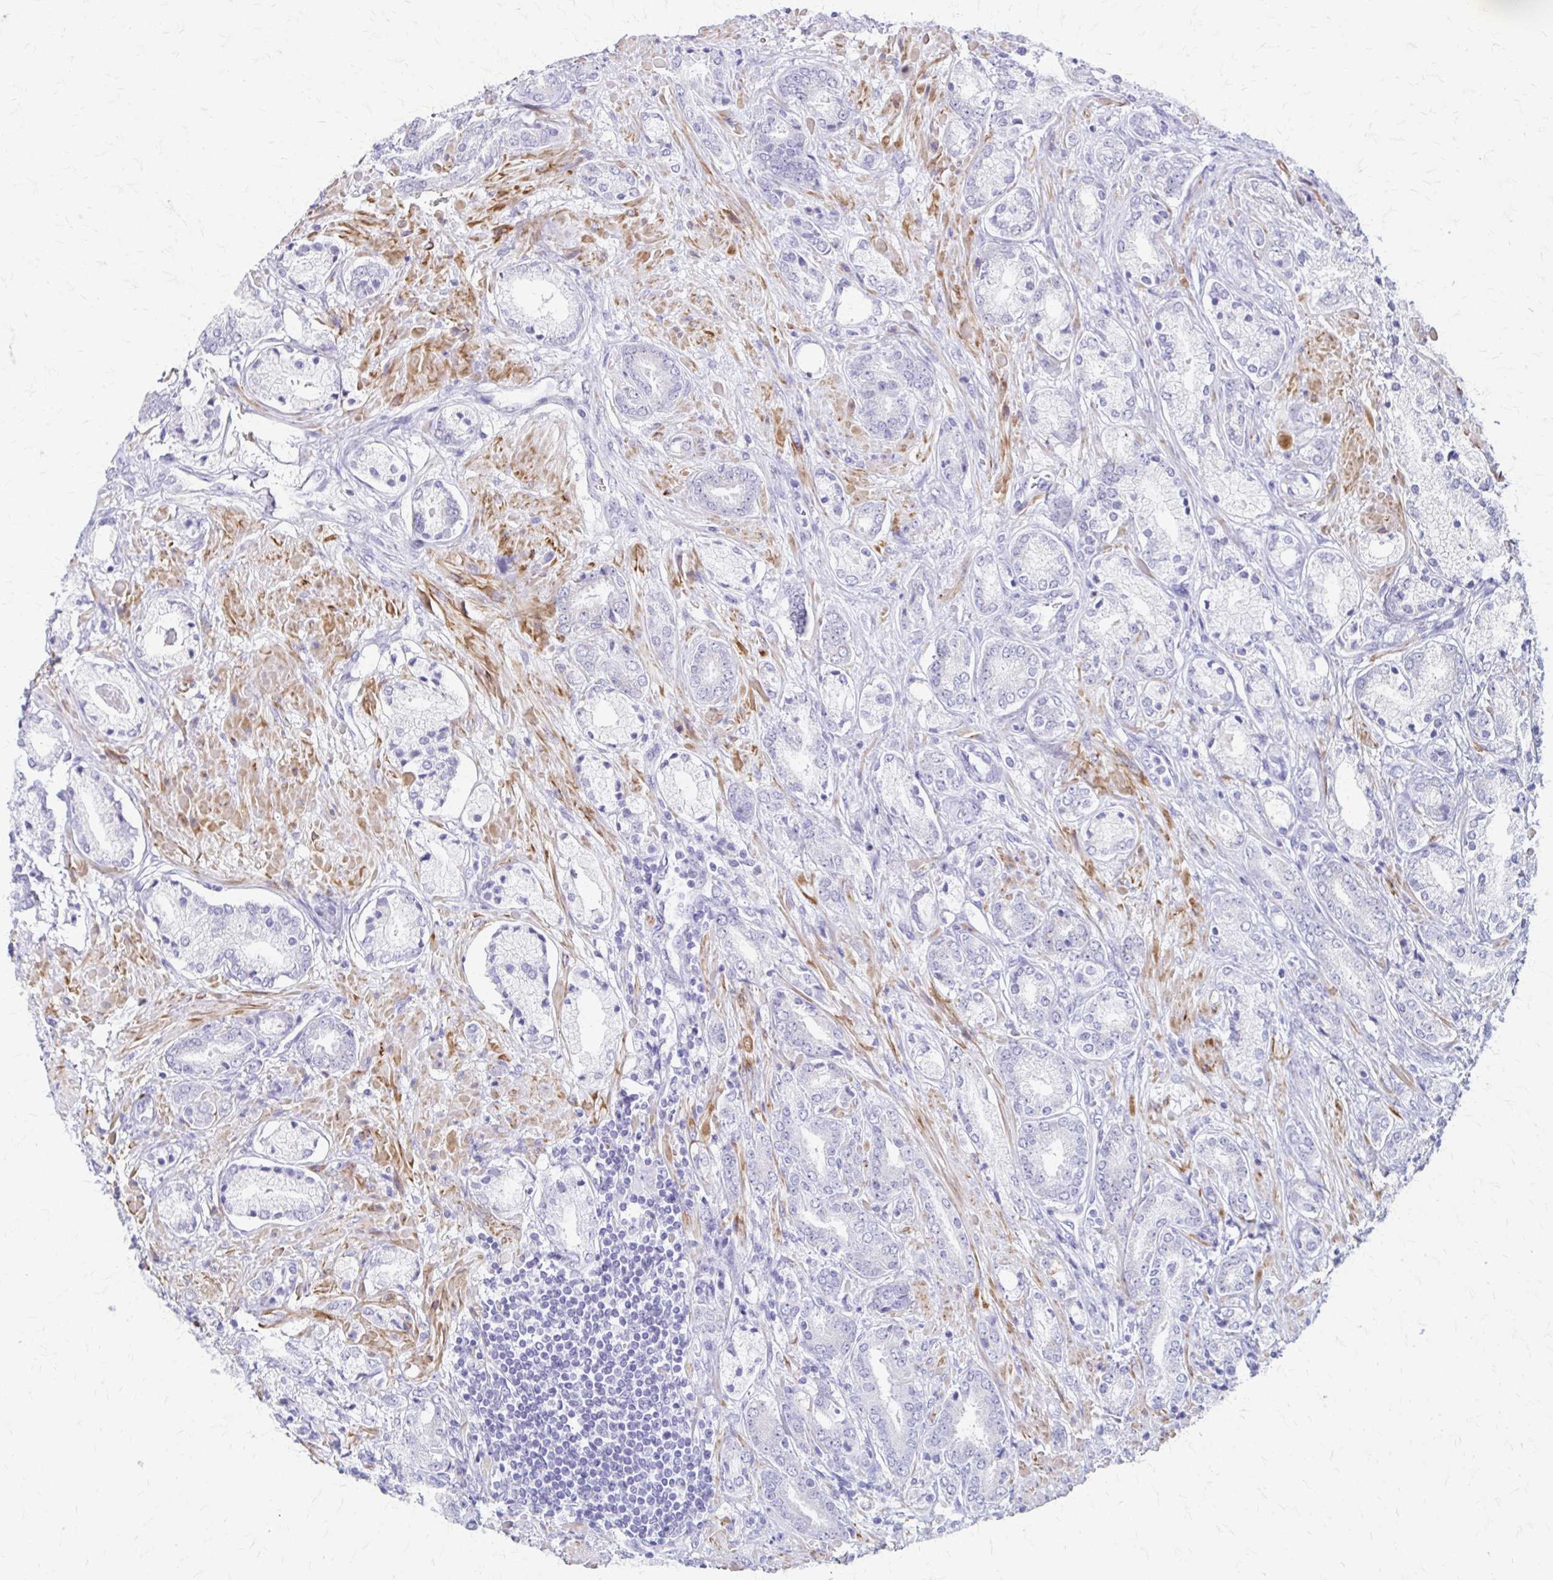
{"staining": {"intensity": "negative", "quantity": "none", "location": "none"}, "tissue": "prostate cancer", "cell_type": "Tumor cells", "image_type": "cancer", "snomed": [{"axis": "morphology", "description": "Adenocarcinoma, High grade"}, {"axis": "topography", "description": "Prostate"}], "caption": "Tumor cells show no significant expression in prostate cancer (high-grade adenocarcinoma). (DAB (3,3'-diaminobenzidine) IHC, high magnification).", "gene": "ZSCAN5B", "patient": {"sex": "male", "age": 56}}